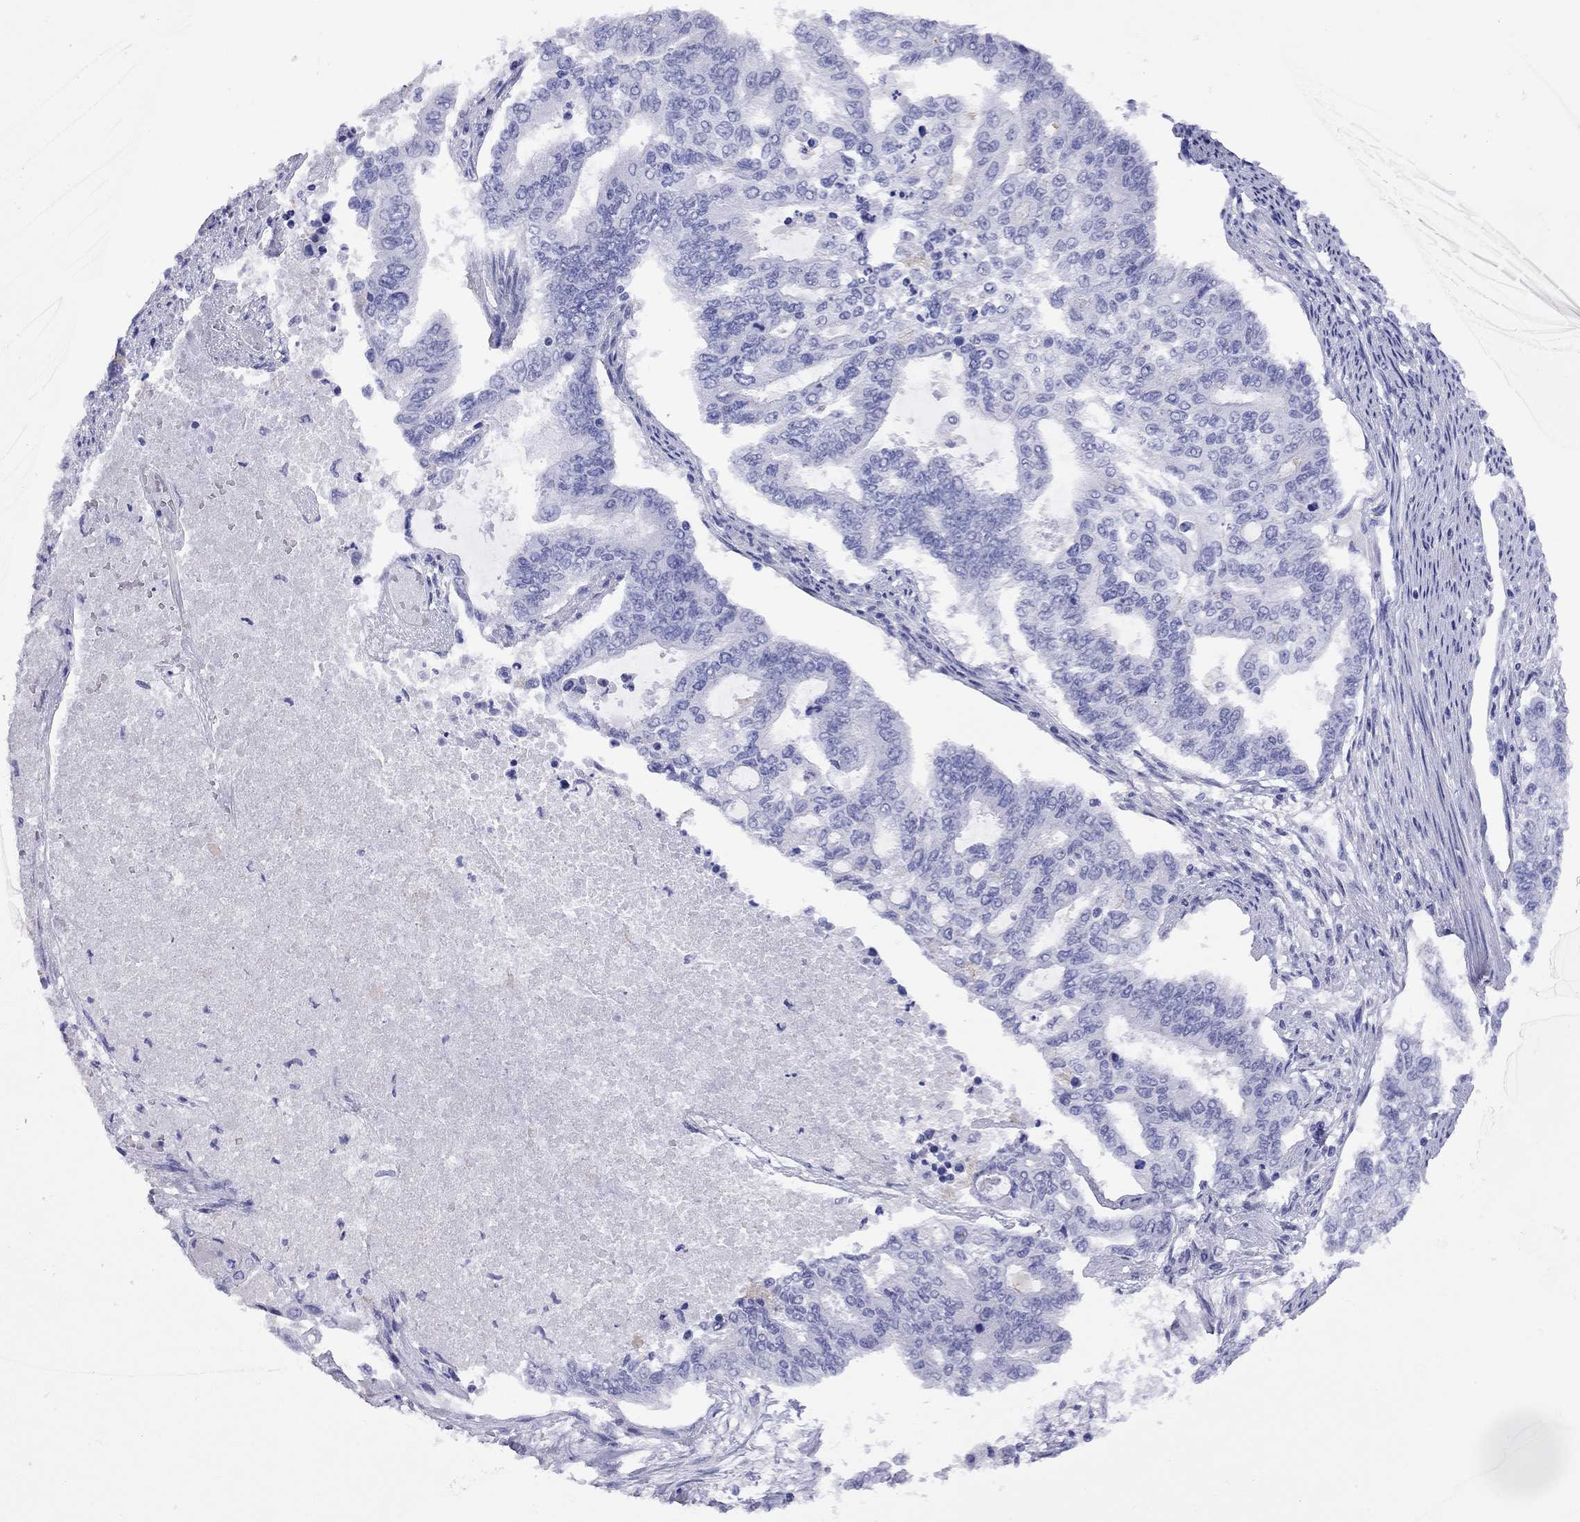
{"staining": {"intensity": "negative", "quantity": "none", "location": "none"}, "tissue": "endometrial cancer", "cell_type": "Tumor cells", "image_type": "cancer", "snomed": [{"axis": "morphology", "description": "Adenocarcinoma, NOS"}, {"axis": "topography", "description": "Uterus"}], "caption": "DAB immunohistochemical staining of adenocarcinoma (endometrial) shows no significant expression in tumor cells.", "gene": "GRIA2", "patient": {"sex": "female", "age": 59}}